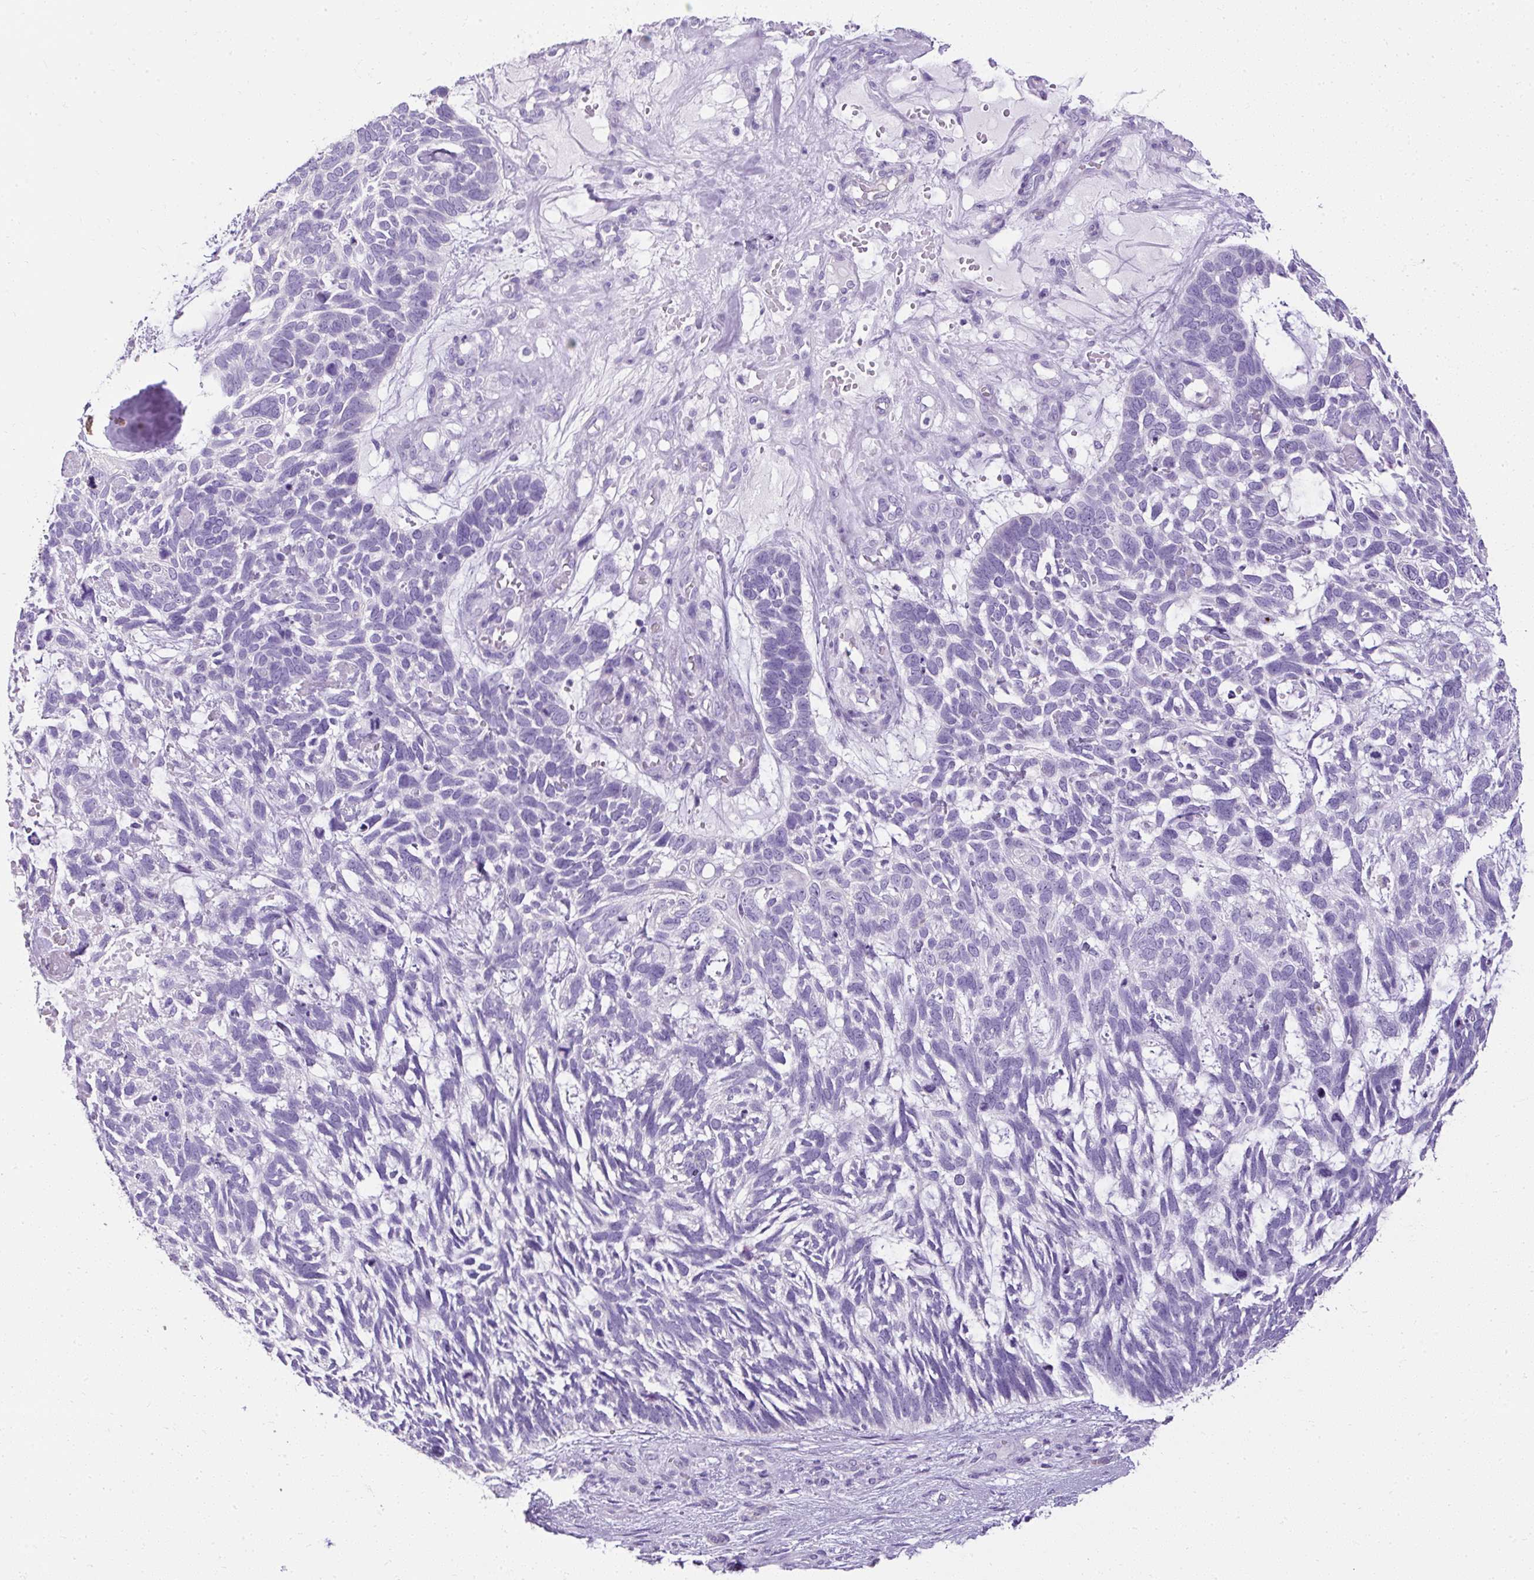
{"staining": {"intensity": "negative", "quantity": "none", "location": "none"}, "tissue": "skin cancer", "cell_type": "Tumor cells", "image_type": "cancer", "snomed": [{"axis": "morphology", "description": "Basal cell carcinoma"}, {"axis": "topography", "description": "Skin"}], "caption": "Immunohistochemistry (IHC) of skin cancer displays no expression in tumor cells.", "gene": "C2CD4C", "patient": {"sex": "male", "age": 88}}